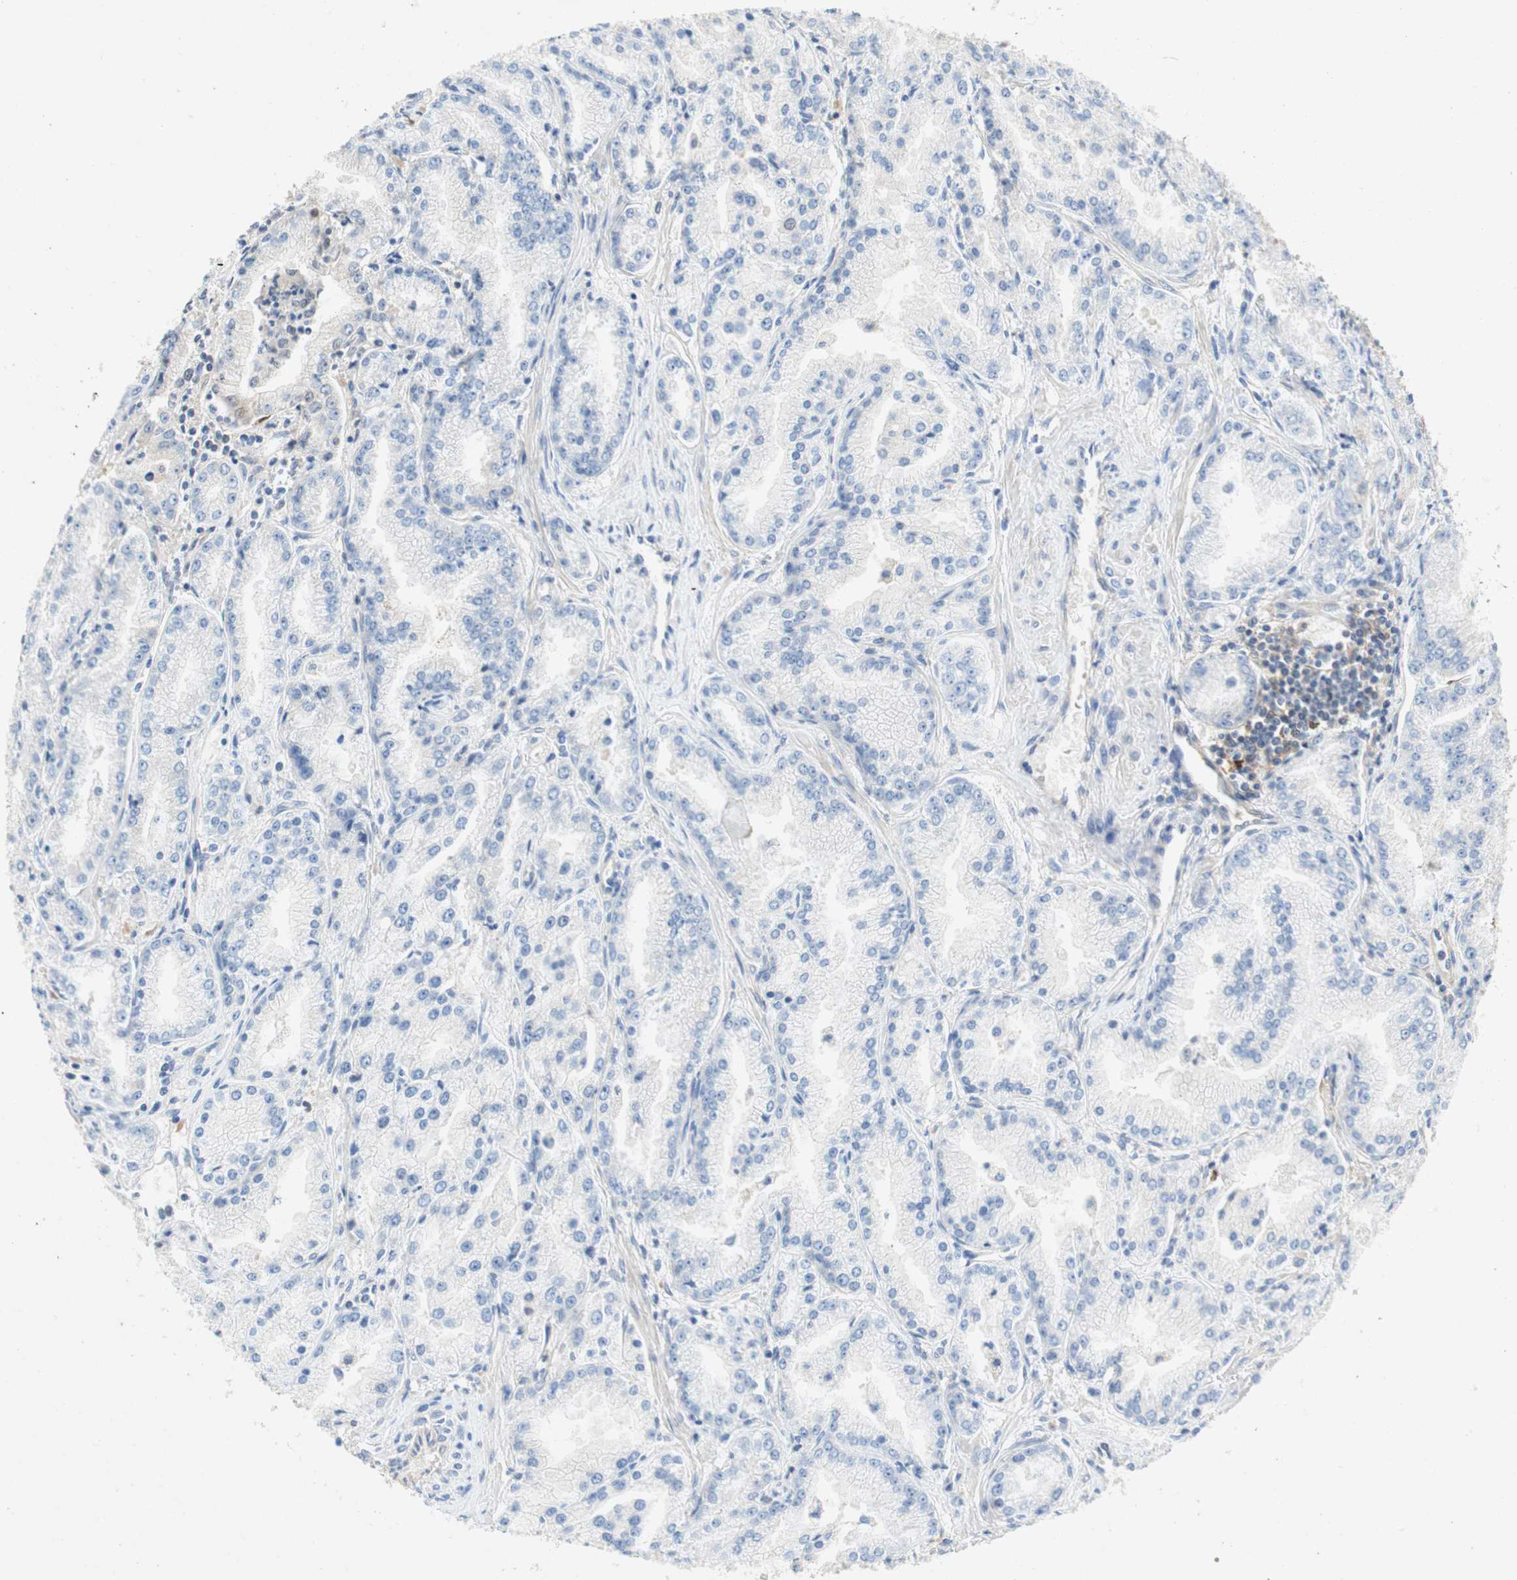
{"staining": {"intensity": "negative", "quantity": "none", "location": "none"}, "tissue": "prostate cancer", "cell_type": "Tumor cells", "image_type": "cancer", "snomed": [{"axis": "morphology", "description": "Adenocarcinoma, High grade"}, {"axis": "topography", "description": "Prostate"}], "caption": "This is a image of IHC staining of prostate cancer, which shows no staining in tumor cells. The staining was performed using DAB (3,3'-diaminobenzidine) to visualize the protein expression in brown, while the nuclei were stained in blue with hematoxylin (Magnification: 20x).", "gene": "RELB", "patient": {"sex": "male", "age": 61}}